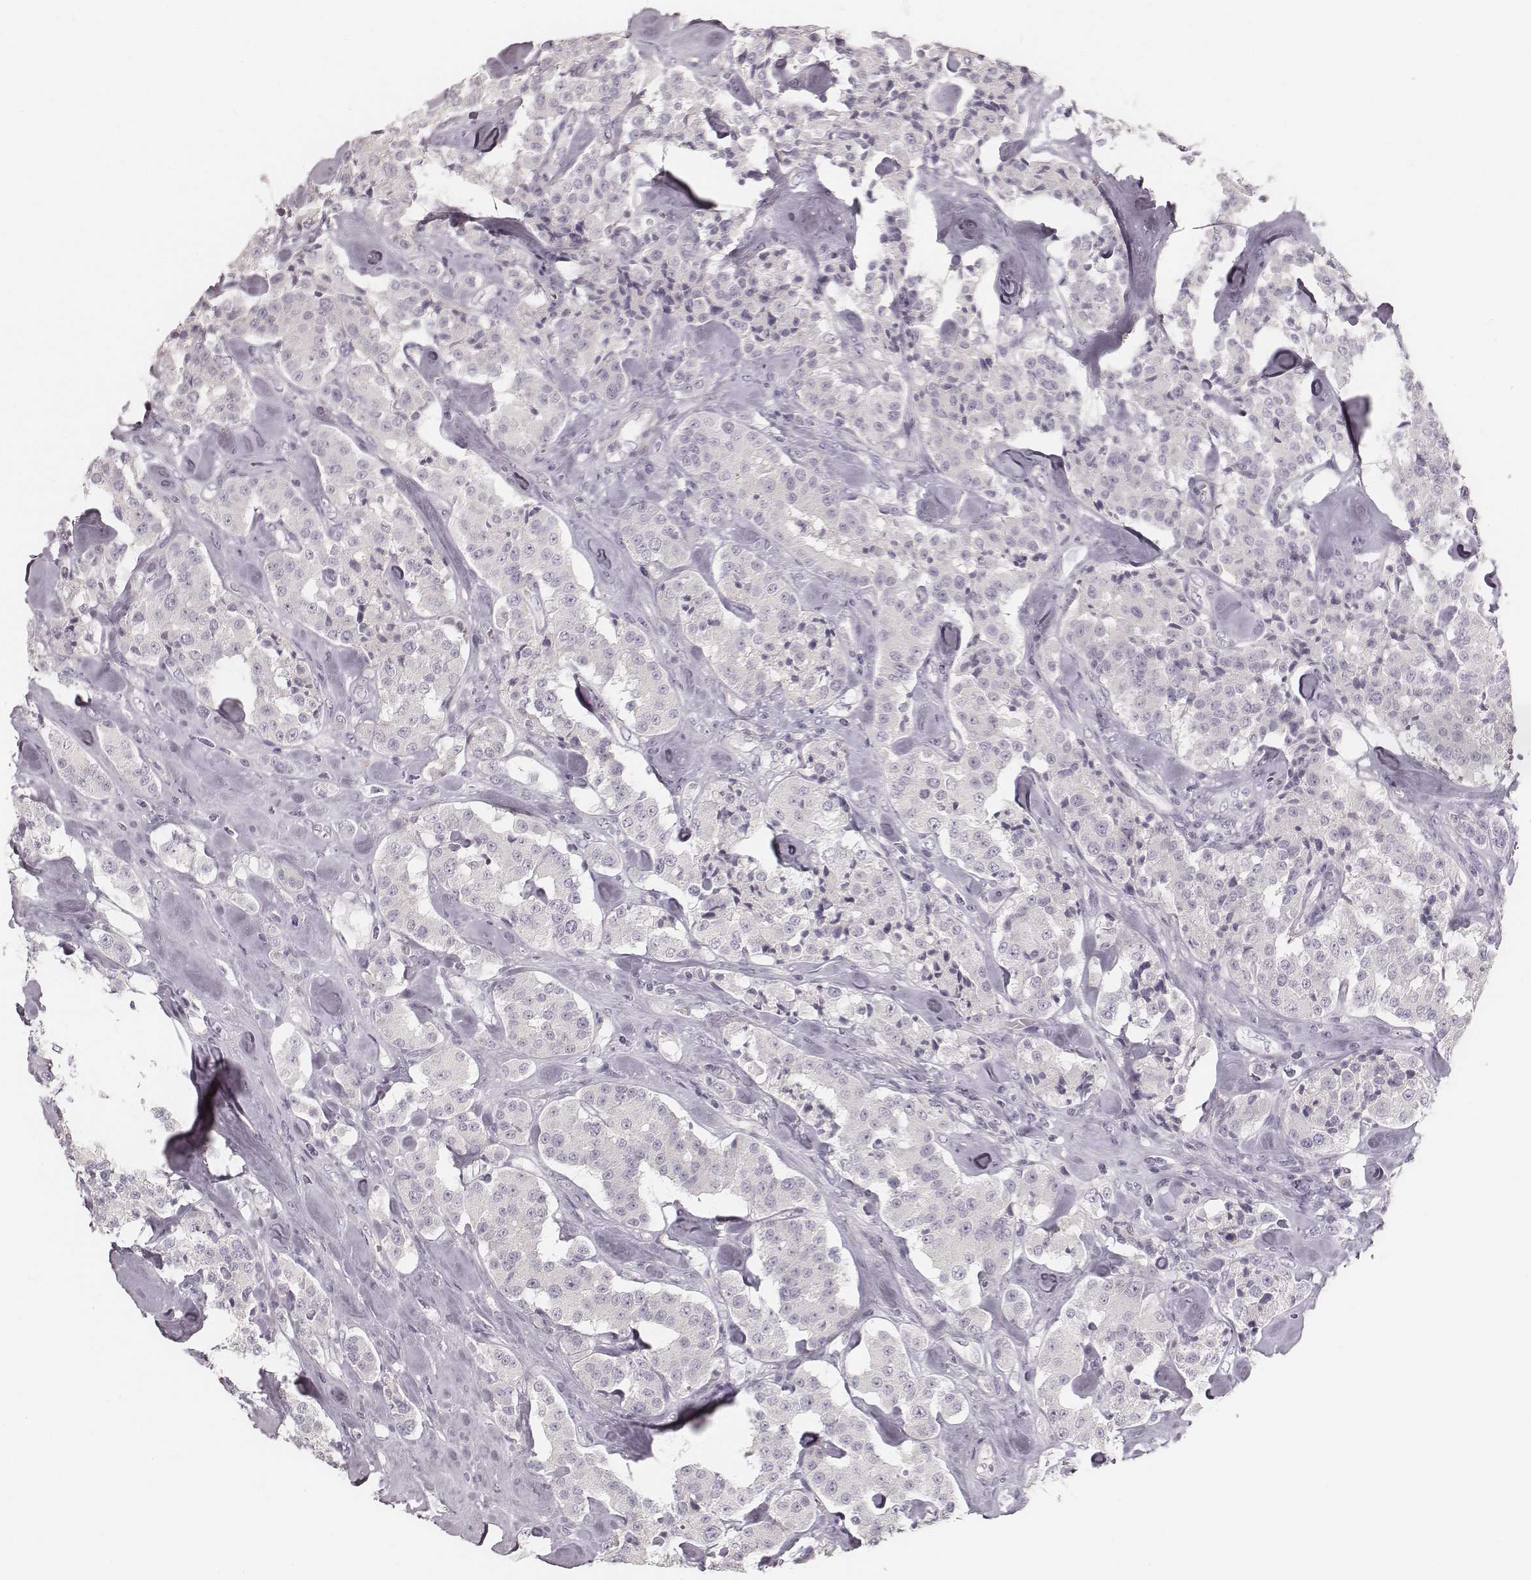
{"staining": {"intensity": "negative", "quantity": "none", "location": "none"}, "tissue": "carcinoid", "cell_type": "Tumor cells", "image_type": "cancer", "snomed": [{"axis": "morphology", "description": "Carcinoid, malignant, NOS"}, {"axis": "topography", "description": "Pancreas"}], "caption": "Immunohistochemistry (IHC) image of carcinoid stained for a protein (brown), which displays no positivity in tumor cells.", "gene": "SPATA24", "patient": {"sex": "male", "age": 41}}